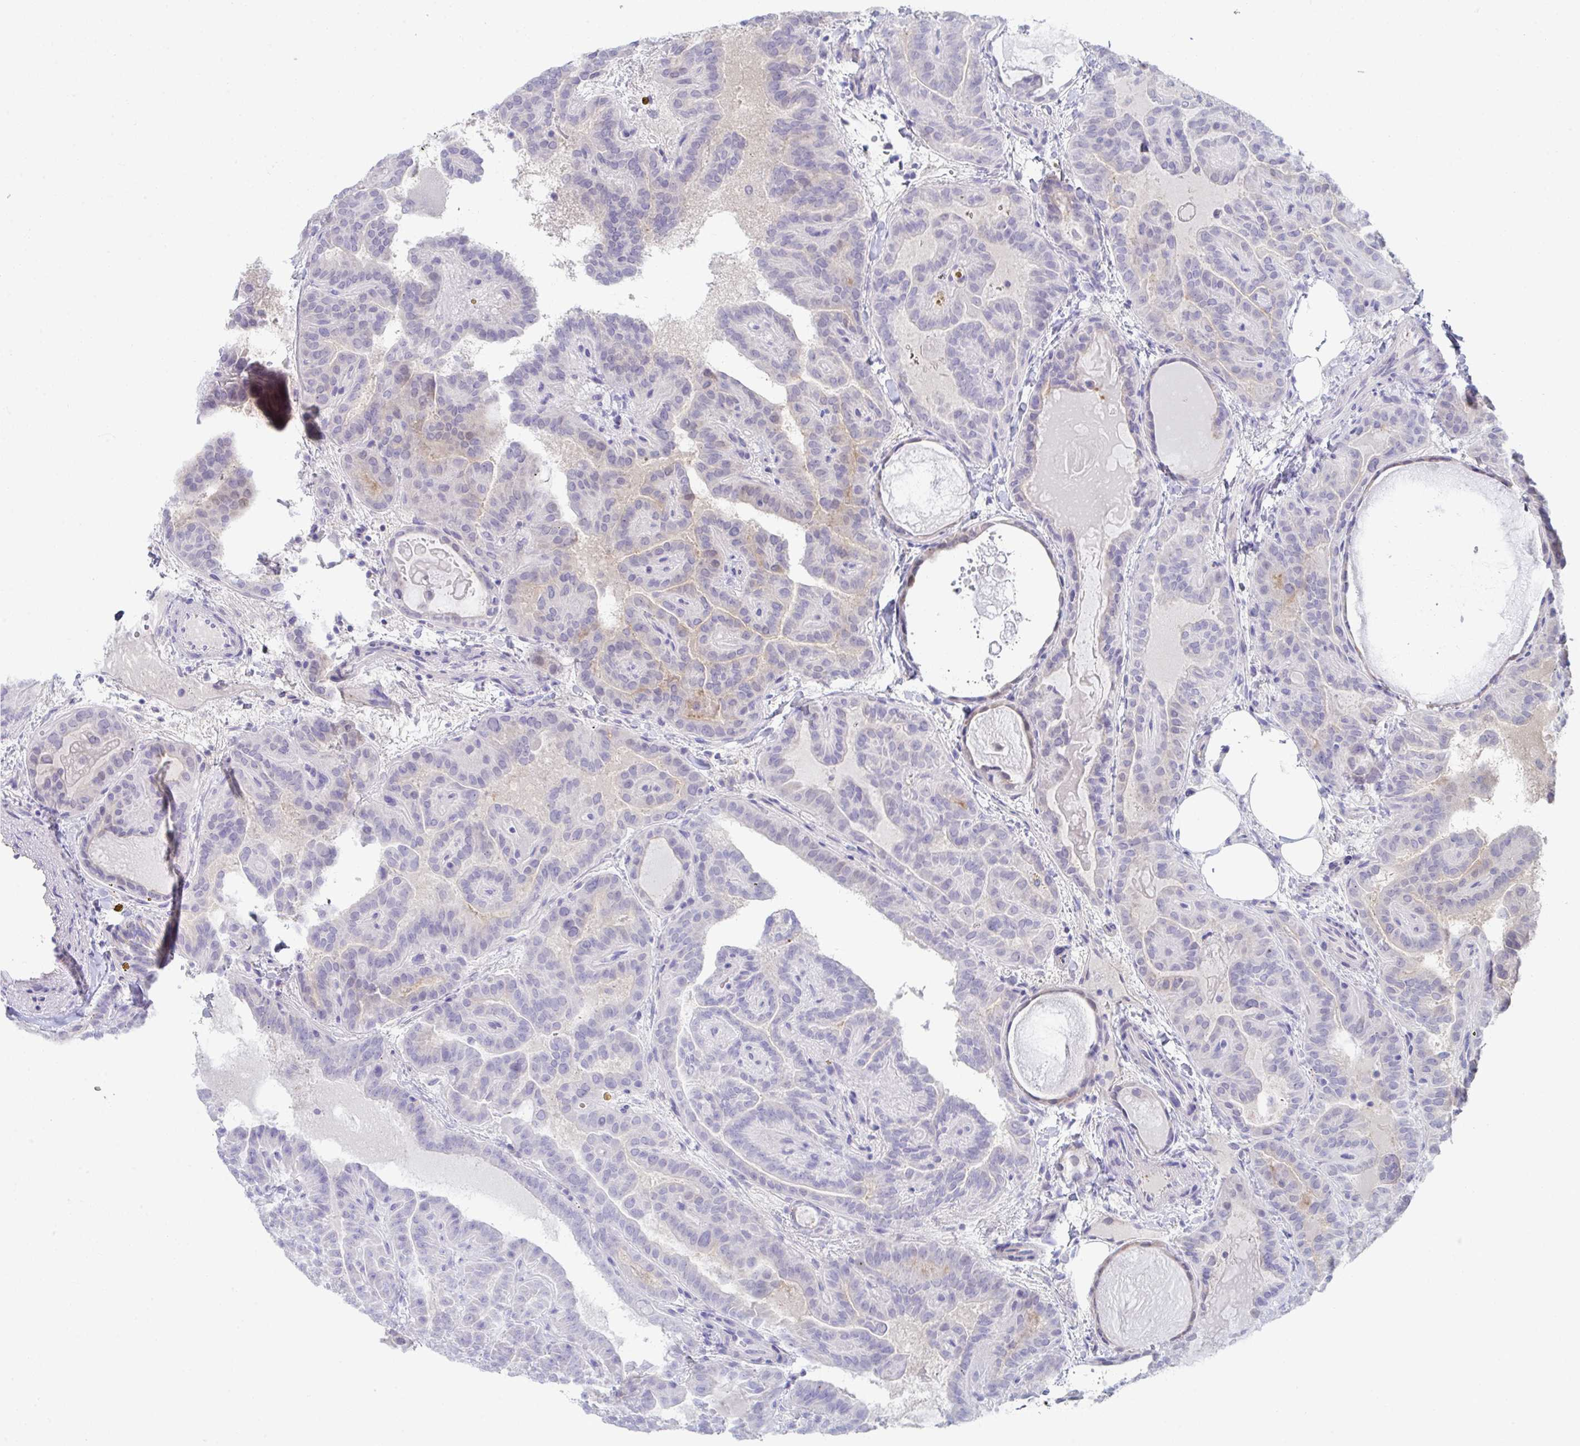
{"staining": {"intensity": "negative", "quantity": "none", "location": "none"}, "tissue": "thyroid cancer", "cell_type": "Tumor cells", "image_type": "cancer", "snomed": [{"axis": "morphology", "description": "Papillary adenocarcinoma, NOS"}, {"axis": "topography", "description": "Thyroid gland"}], "caption": "Papillary adenocarcinoma (thyroid) was stained to show a protein in brown. There is no significant staining in tumor cells. The staining was performed using DAB (3,3'-diaminobenzidine) to visualize the protein expression in brown, while the nuclei were stained in blue with hematoxylin (Magnification: 20x).", "gene": "WNK1", "patient": {"sex": "female", "age": 46}}